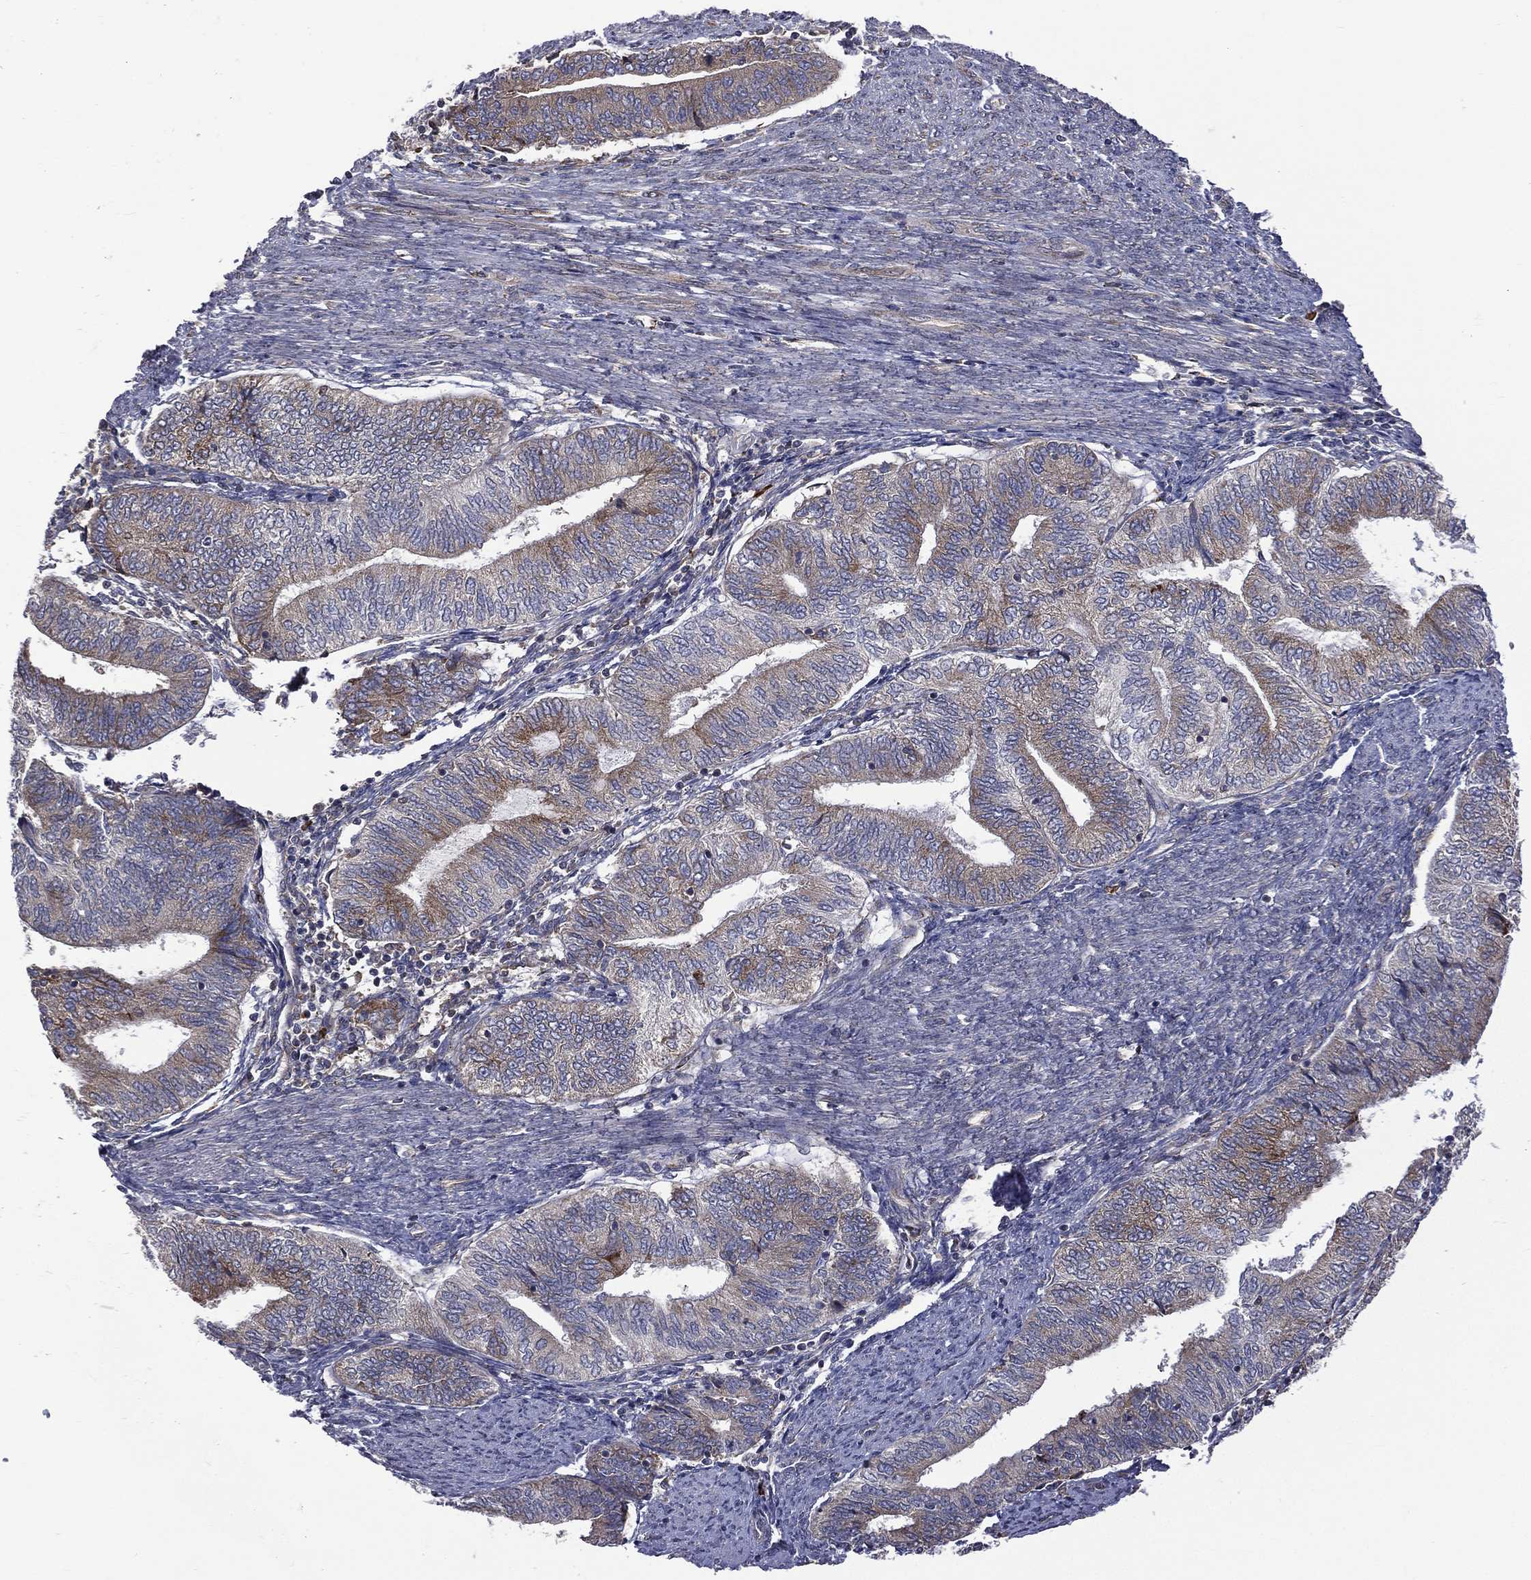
{"staining": {"intensity": "strong", "quantity": "<25%", "location": "cytoplasmic/membranous"}, "tissue": "endometrial cancer", "cell_type": "Tumor cells", "image_type": "cancer", "snomed": [{"axis": "morphology", "description": "Adenocarcinoma, NOS"}, {"axis": "topography", "description": "Endometrium"}], "caption": "IHC micrograph of endometrial adenocarcinoma stained for a protein (brown), which exhibits medium levels of strong cytoplasmic/membranous positivity in approximately <25% of tumor cells.", "gene": "C20orf96", "patient": {"sex": "female", "age": 65}}